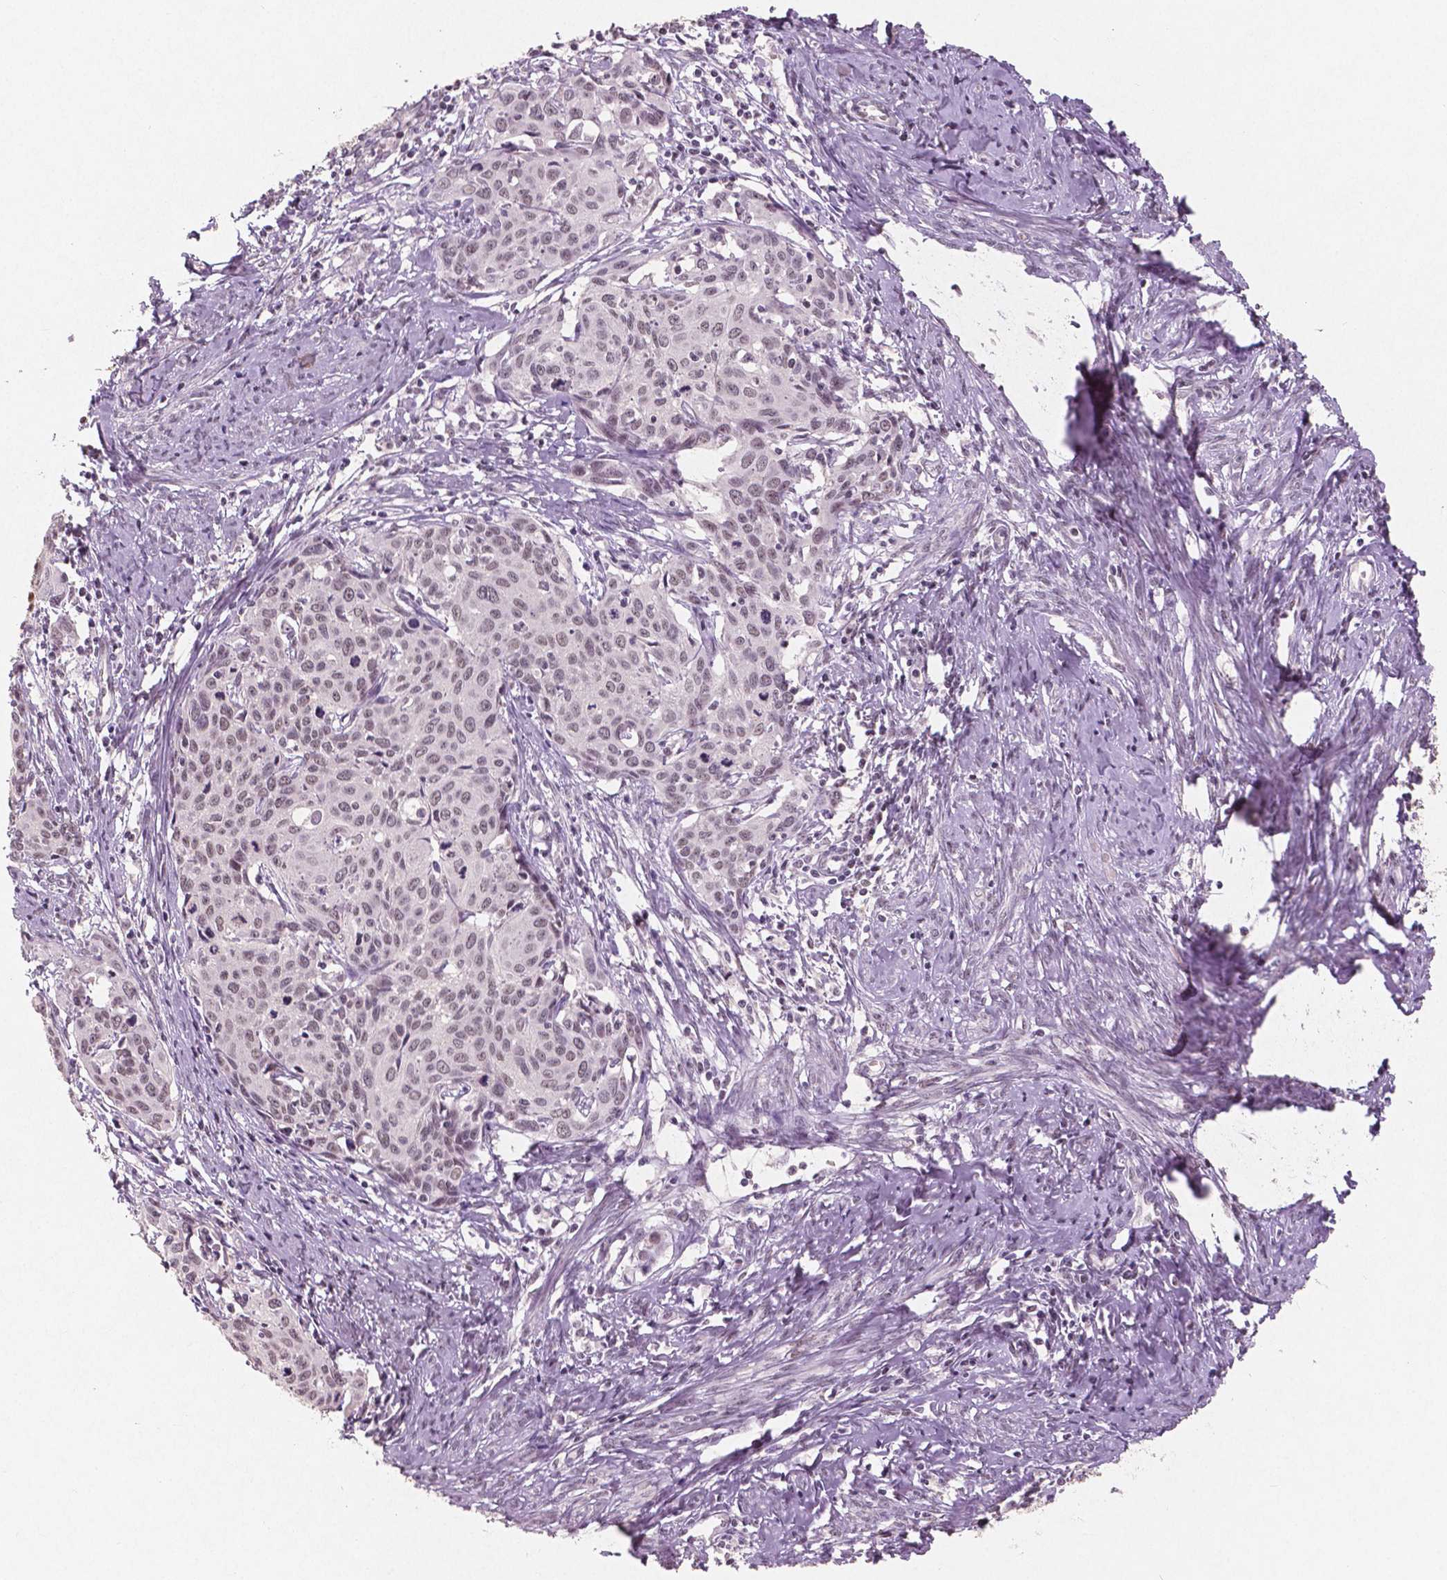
{"staining": {"intensity": "weak", "quantity": "<25%", "location": "nuclear"}, "tissue": "cervical cancer", "cell_type": "Tumor cells", "image_type": "cancer", "snomed": [{"axis": "morphology", "description": "Squamous cell carcinoma, NOS"}, {"axis": "topography", "description": "Cervix"}], "caption": "This is an immunohistochemistry micrograph of squamous cell carcinoma (cervical). There is no positivity in tumor cells.", "gene": "BRD4", "patient": {"sex": "female", "age": 62}}